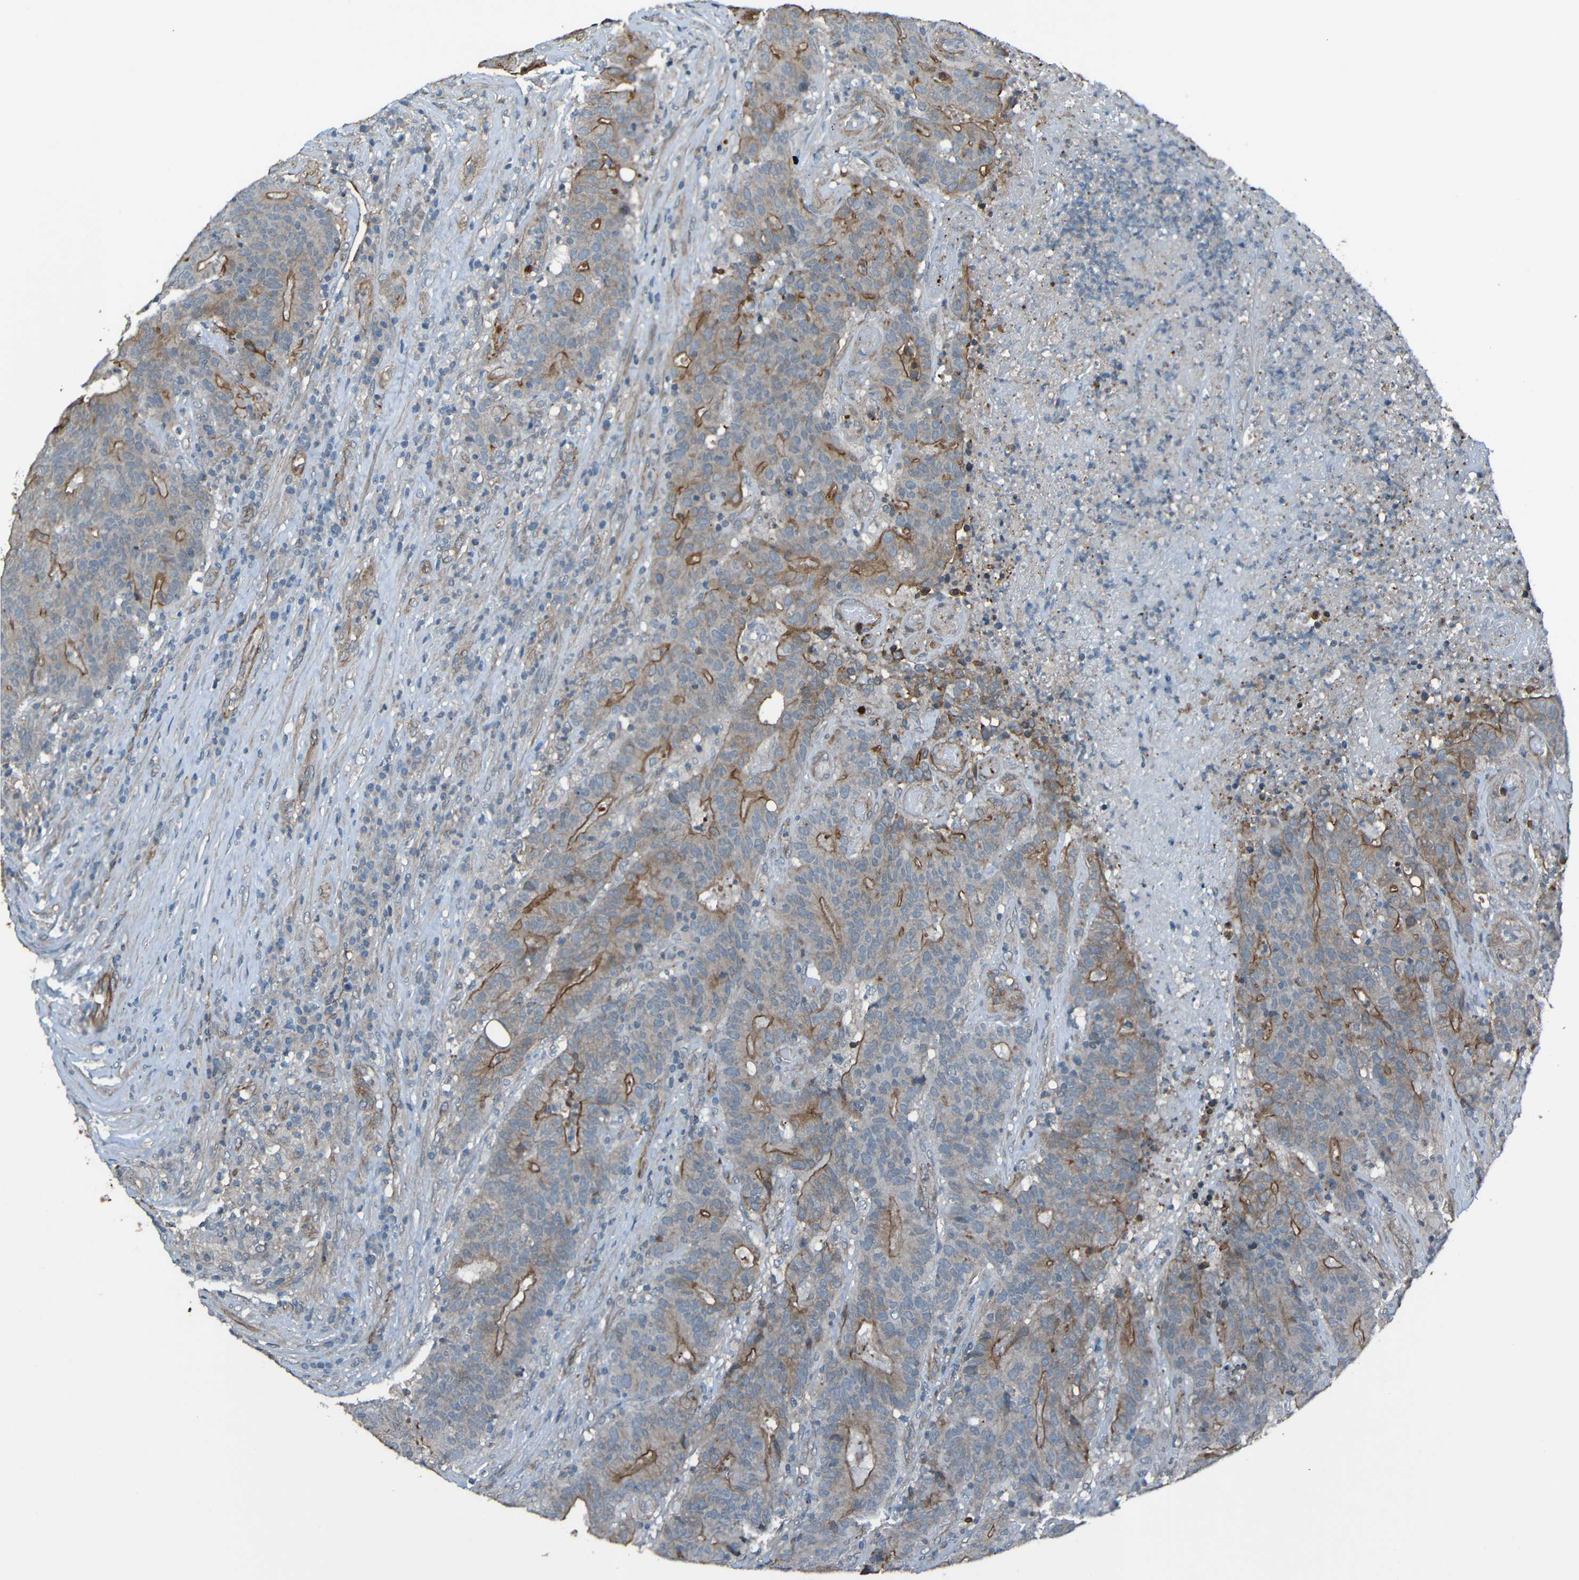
{"staining": {"intensity": "moderate", "quantity": "<25%", "location": "cytoplasmic/membranous"}, "tissue": "colorectal cancer", "cell_type": "Tumor cells", "image_type": "cancer", "snomed": [{"axis": "morphology", "description": "Normal tissue, NOS"}, {"axis": "morphology", "description": "Adenocarcinoma, NOS"}, {"axis": "topography", "description": "Colon"}], "caption": "Immunohistochemical staining of colorectal adenocarcinoma shows moderate cytoplasmic/membranous protein positivity in approximately <25% of tumor cells.", "gene": "LGR5", "patient": {"sex": "female", "age": 75}}